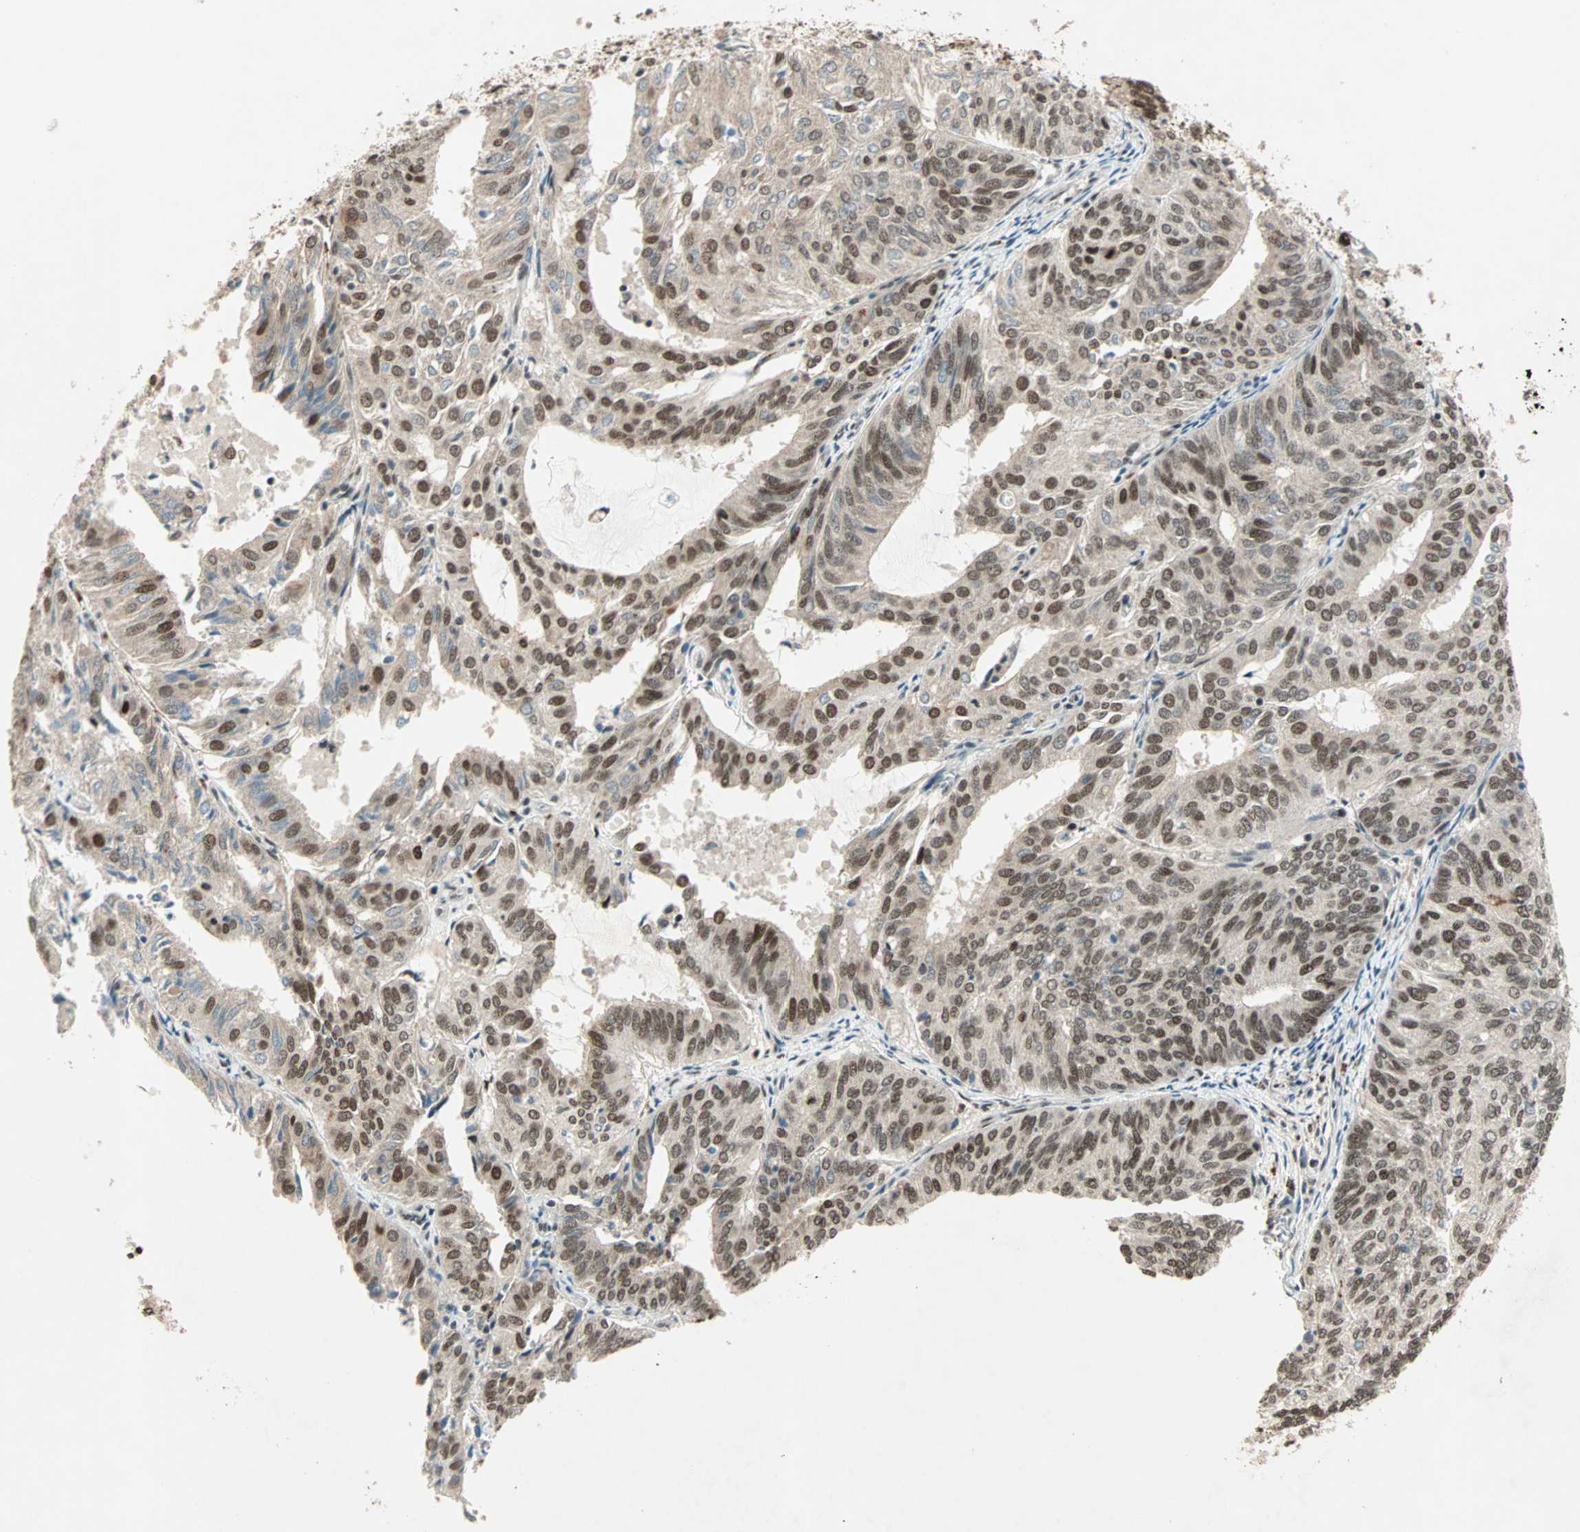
{"staining": {"intensity": "moderate", "quantity": ">75%", "location": "nuclear"}, "tissue": "endometrial cancer", "cell_type": "Tumor cells", "image_type": "cancer", "snomed": [{"axis": "morphology", "description": "Adenocarcinoma, NOS"}, {"axis": "topography", "description": "Uterus"}], "caption": "Immunohistochemical staining of endometrial adenocarcinoma shows medium levels of moderate nuclear protein expression in approximately >75% of tumor cells.", "gene": "MDC1", "patient": {"sex": "female", "age": 60}}